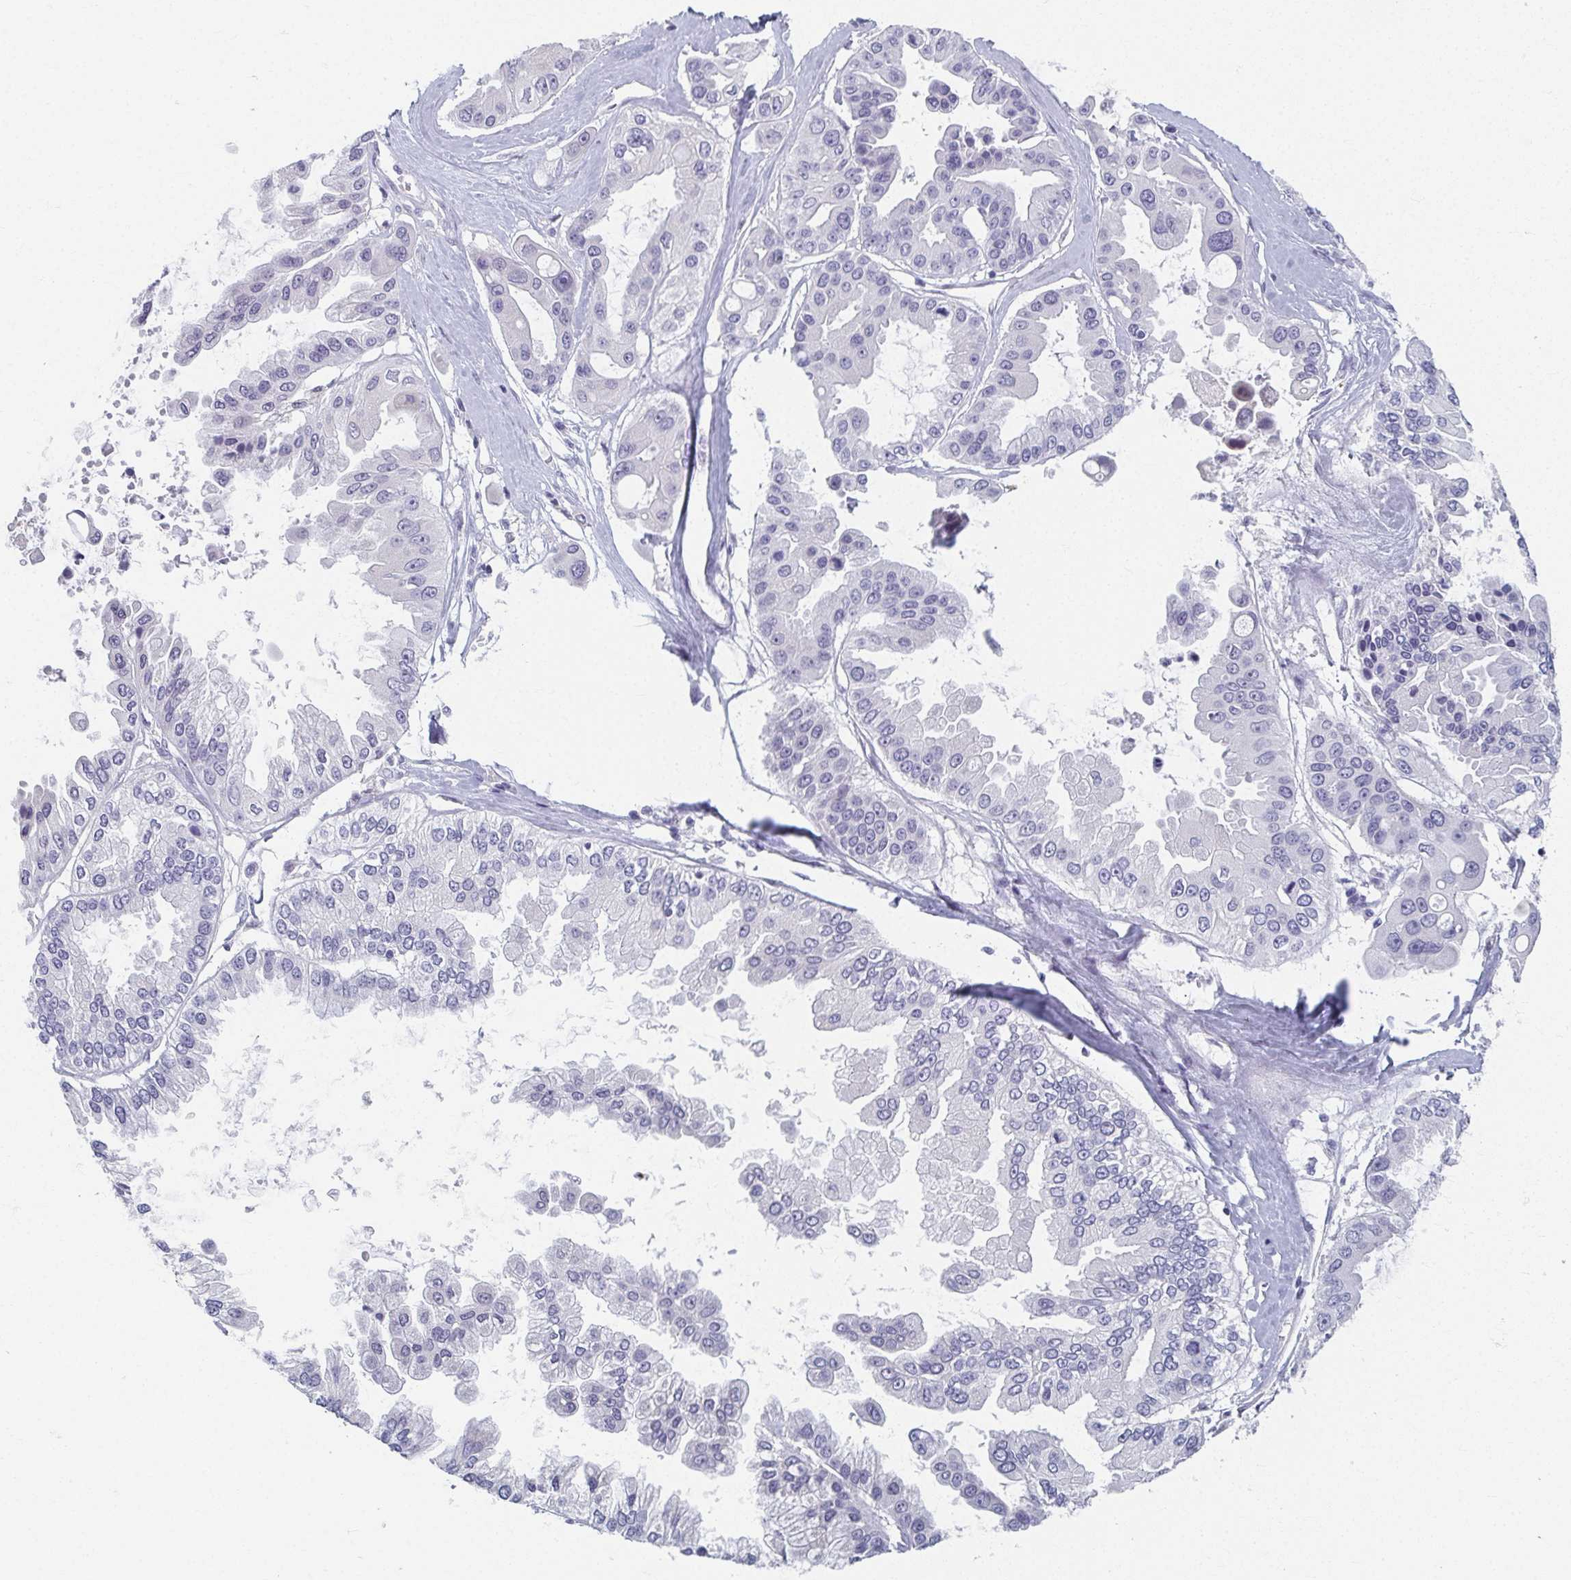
{"staining": {"intensity": "negative", "quantity": "none", "location": "none"}, "tissue": "ovarian cancer", "cell_type": "Tumor cells", "image_type": "cancer", "snomed": [{"axis": "morphology", "description": "Cystadenocarcinoma, serous, NOS"}, {"axis": "topography", "description": "Ovary"}], "caption": "IHC histopathology image of human serous cystadenocarcinoma (ovarian) stained for a protein (brown), which reveals no expression in tumor cells.", "gene": "CAMKV", "patient": {"sex": "female", "age": 56}}